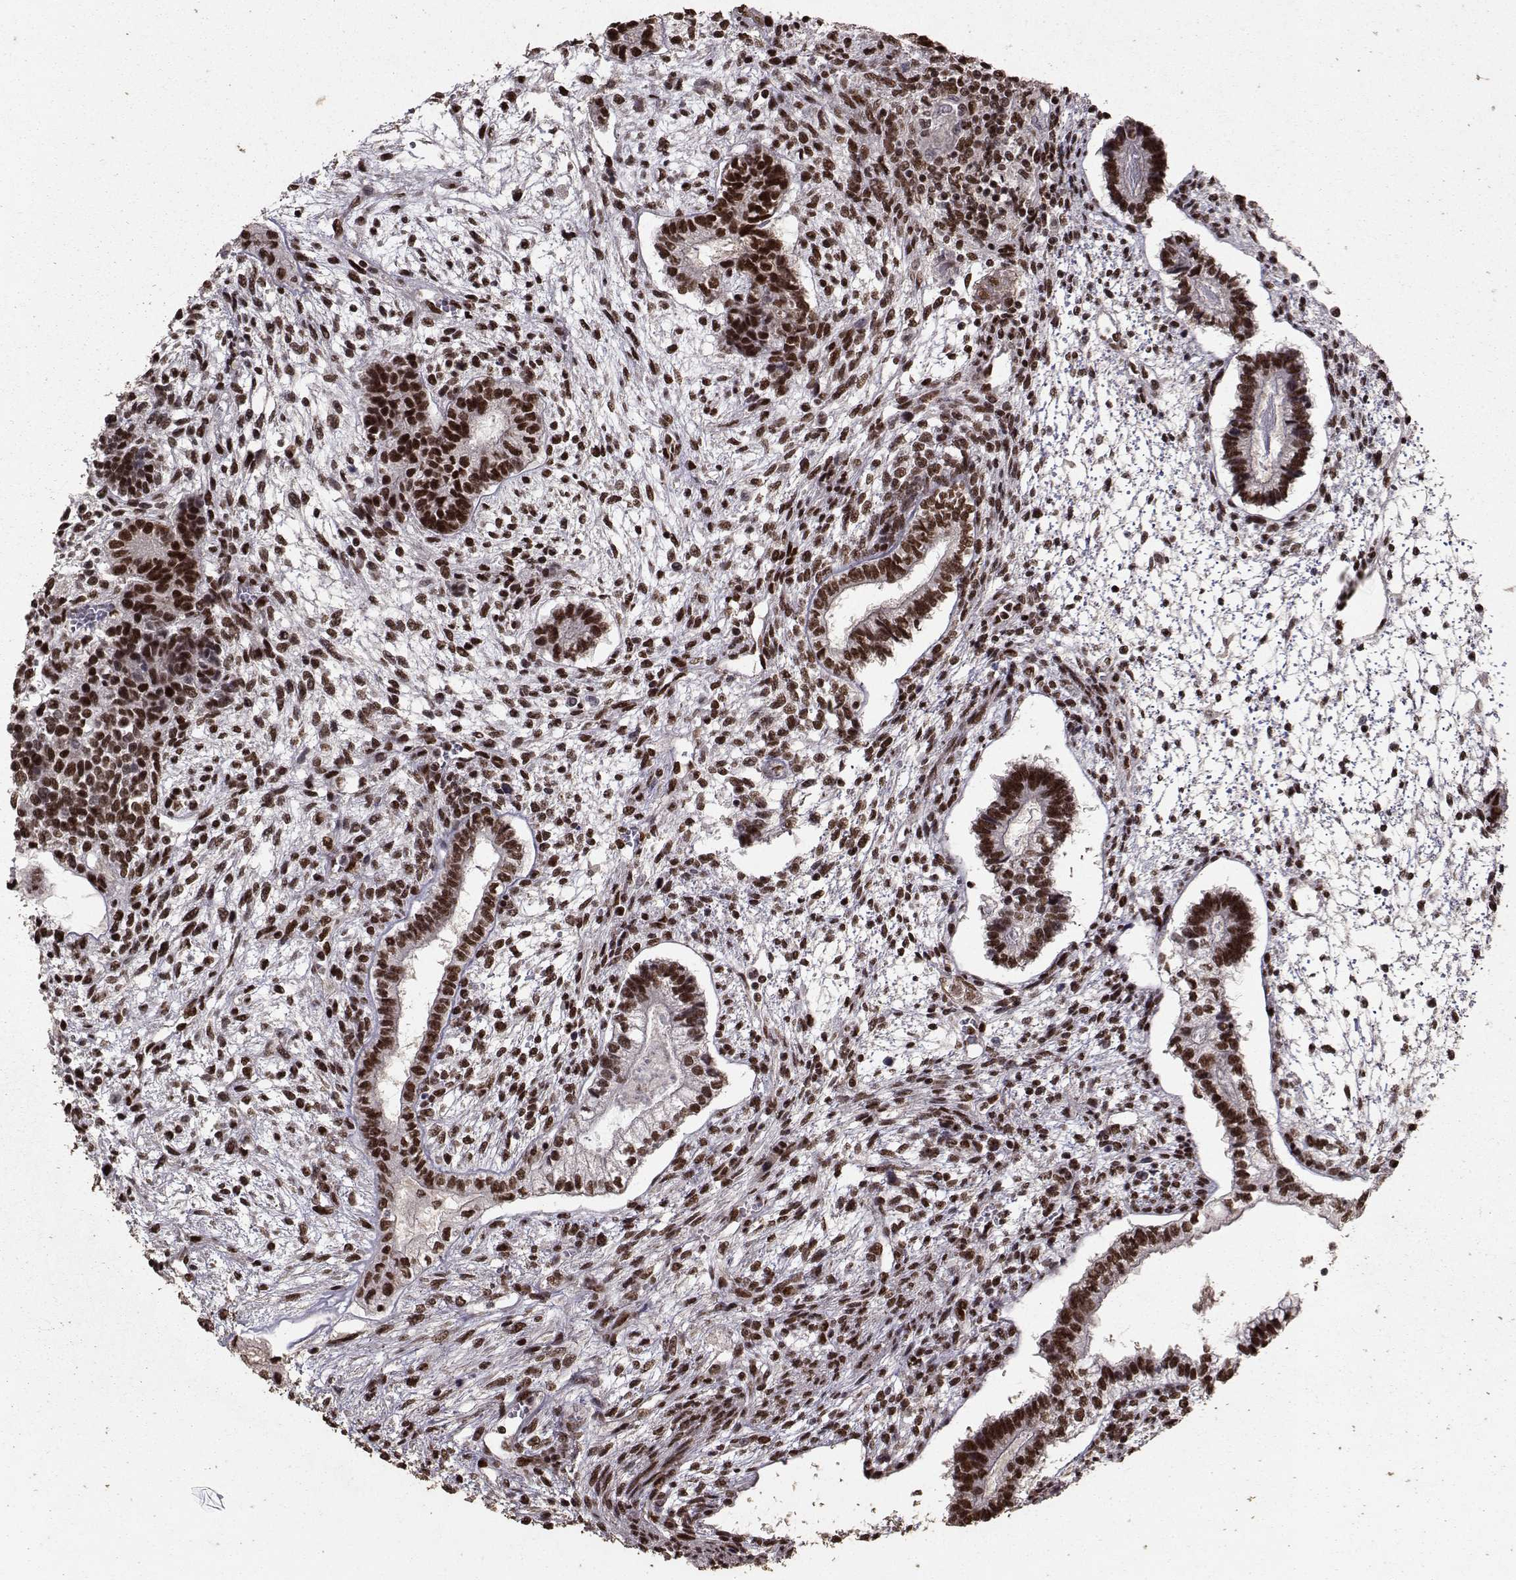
{"staining": {"intensity": "strong", "quantity": ">75%", "location": "nuclear"}, "tissue": "testis cancer", "cell_type": "Tumor cells", "image_type": "cancer", "snomed": [{"axis": "morphology", "description": "Carcinoma, Embryonal, NOS"}, {"axis": "topography", "description": "Testis"}], "caption": "A brown stain shows strong nuclear positivity of a protein in embryonal carcinoma (testis) tumor cells.", "gene": "SF1", "patient": {"sex": "male", "age": 37}}